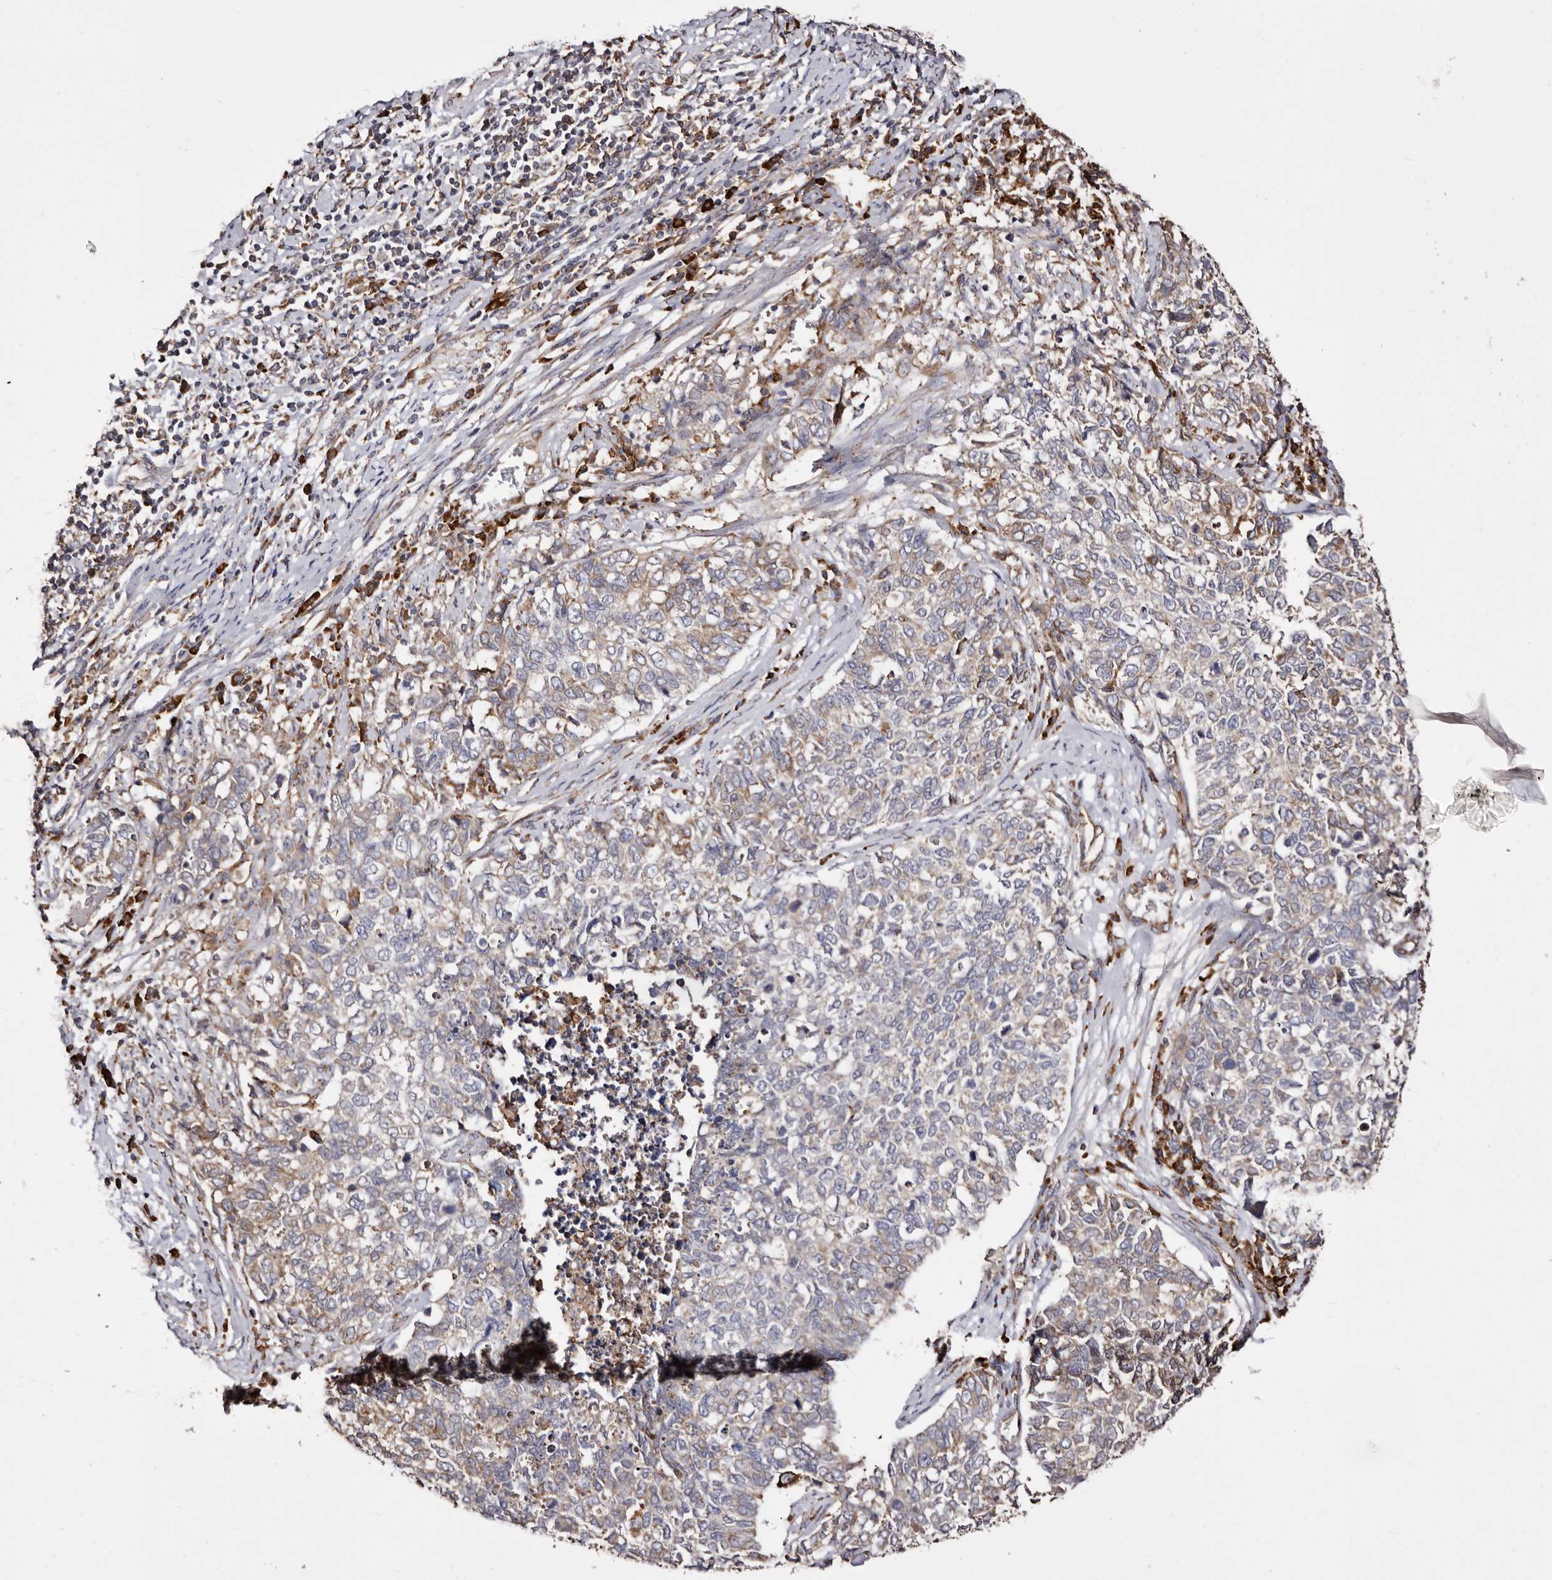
{"staining": {"intensity": "weak", "quantity": "25%-75%", "location": "cytoplasmic/membranous"}, "tissue": "cervical cancer", "cell_type": "Tumor cells", "image_type": "cancer", "snomed": [{"axis": "morphology", "description": "Squamous cell carcinoma, NOS"}, {"axis": "topography", "description": "Cervix"}], "caption": "Brown immunohistochemical staining in human cervical squamous cell carcinoma reveals weak cytoplasmic/membranous positivity in approximately 25%-75% of tumor cells.", "gene": "ACBD6", "patient": {"sex": "female", "age": 63}}